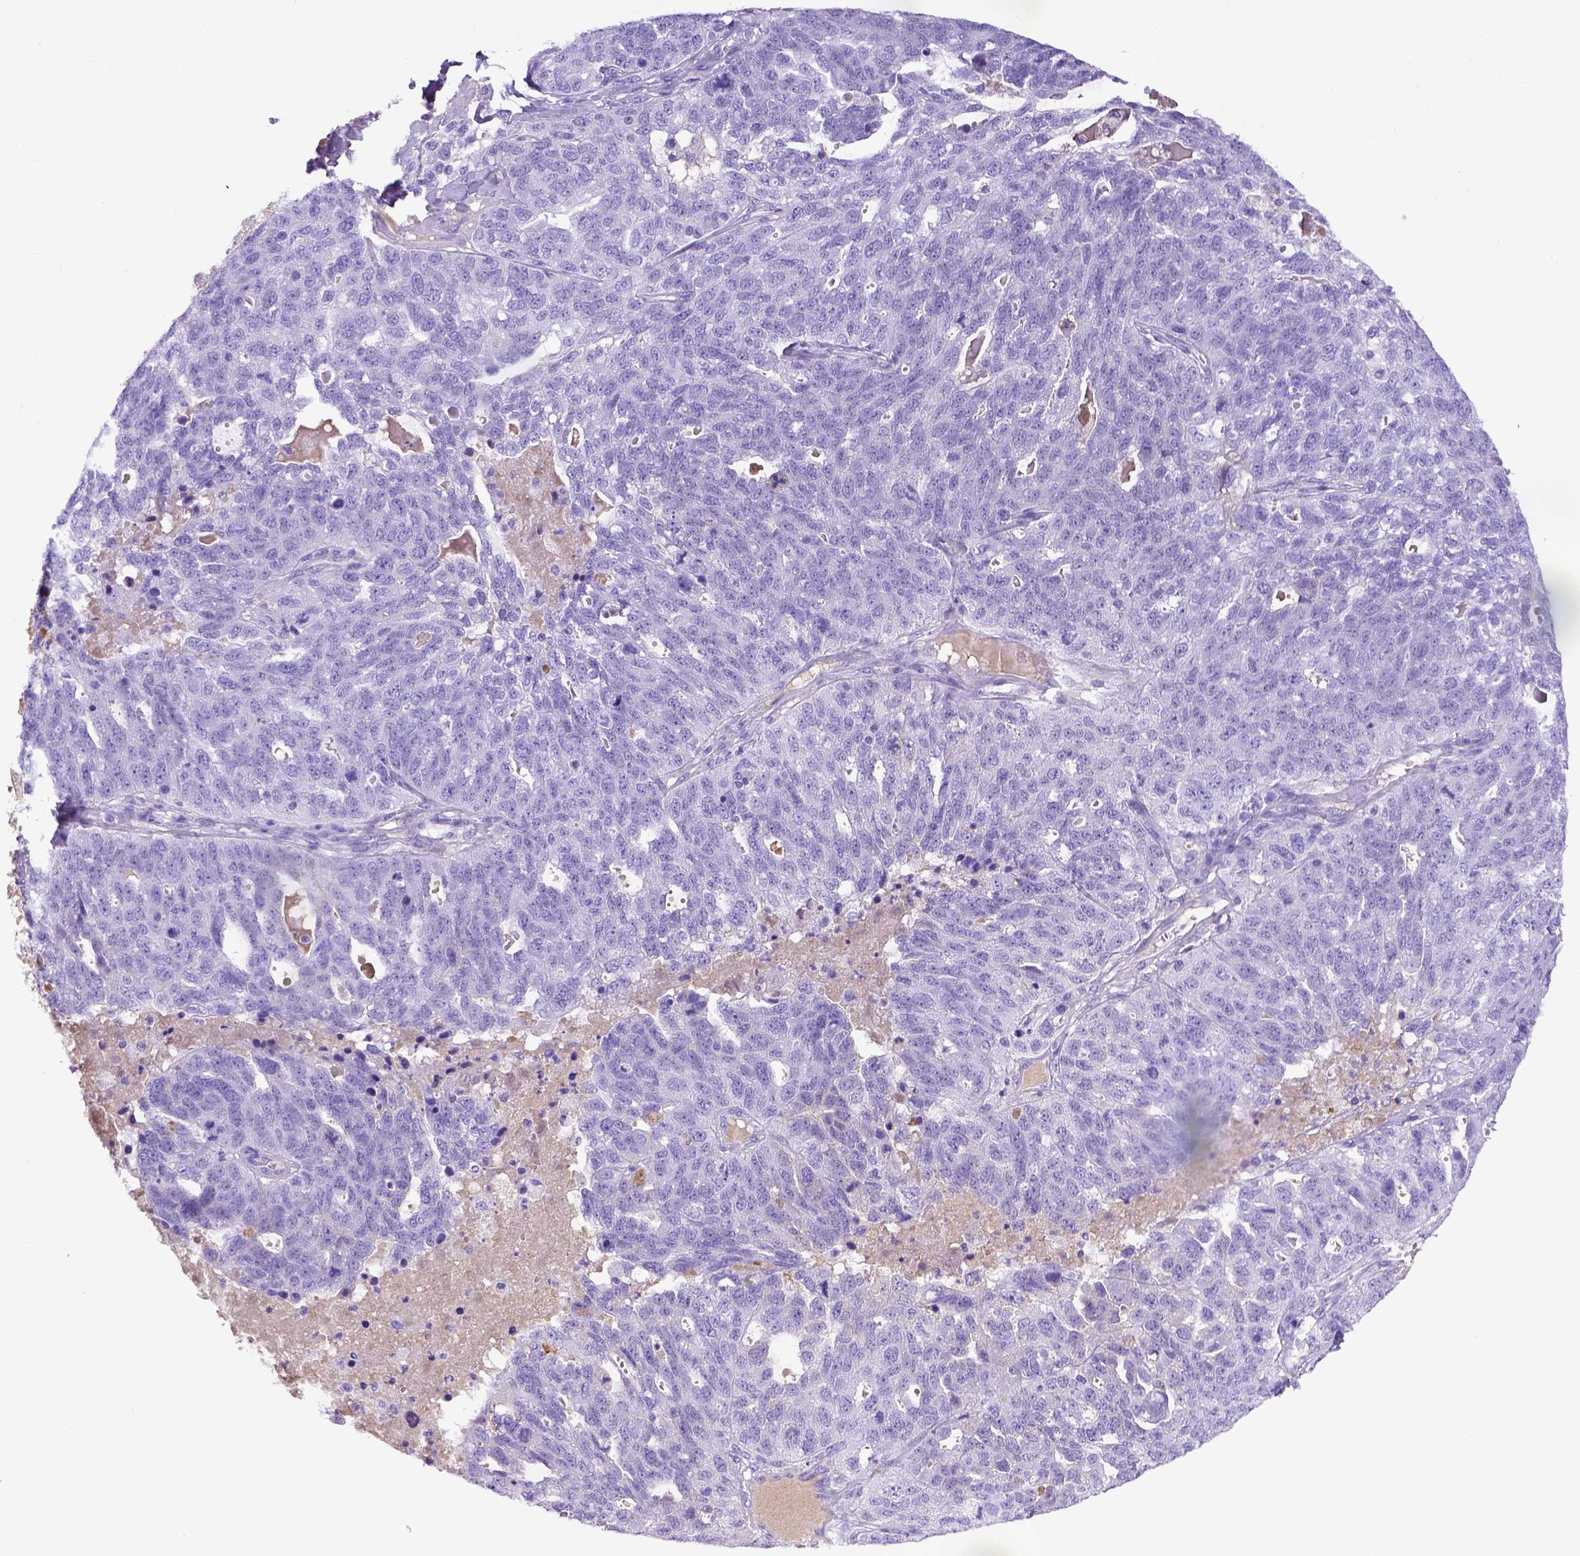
{"staining": {"intensity": "negative", "quantity": "none", "location": "none"}, "tissue": "ovarian cancer", "cell_type": "Tumor cells", "image_type": "cancer", "snomed": [{"axis": "morphology", "description": "Cystadenocarcinoma, serous, NOS"}, {"axis": "topography", "description": "Ovary"}], "caption": "A histopathology image of human ovarian serous cystadenocarcinoma is negative for staining in tumor cells.", "gene": "ITIH4", "patient": {"sex": "female", "age": 71}}